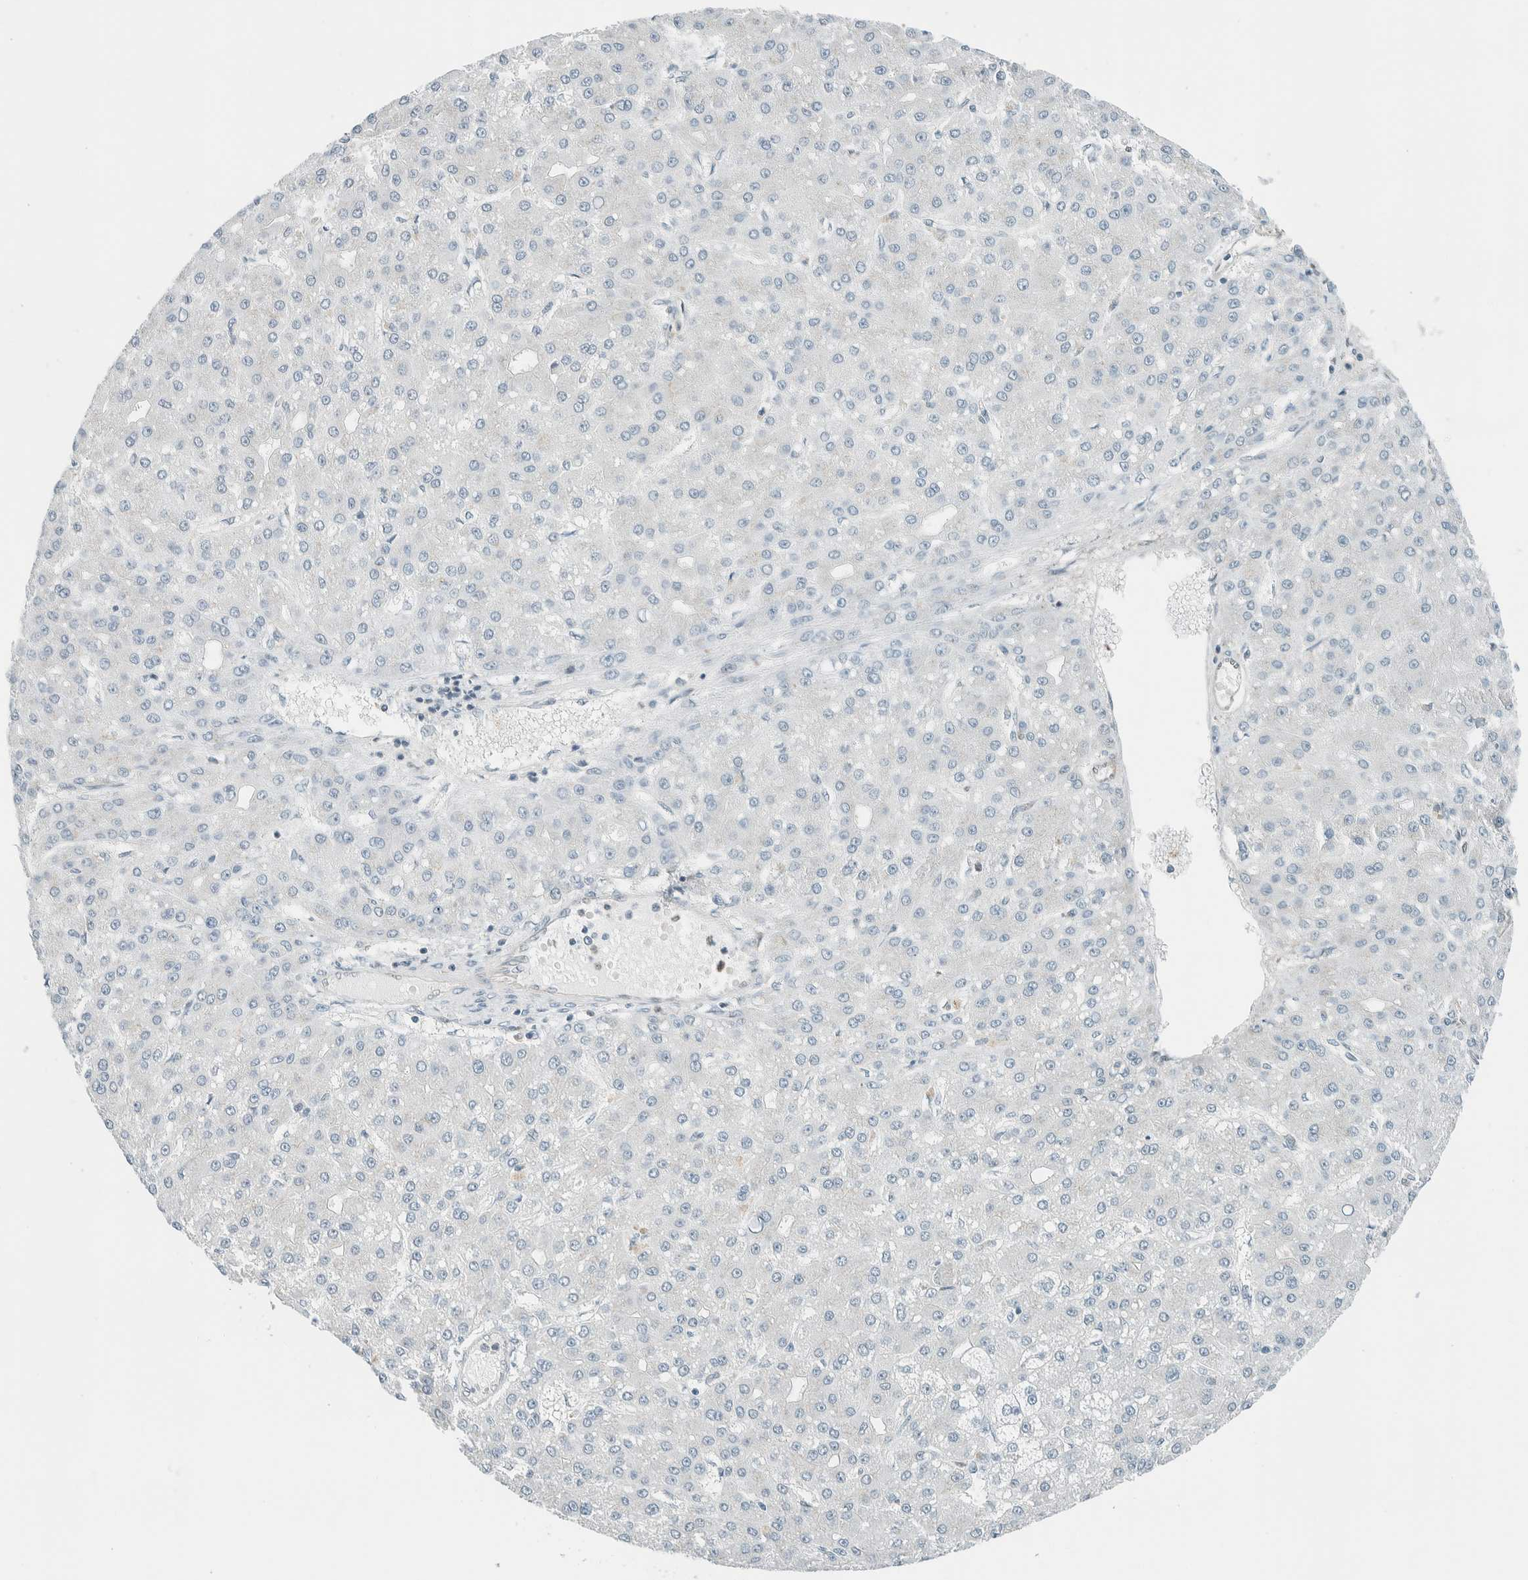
{"staining": {"intensity": "negative", "quantity": "none", "location": "none"}, "tissue": "liver cancer", "cell_type": "Tumor cells", "image_type": "cancer", "snomed": [{"axis": "morphology", "description": "Carcinoma, Hepatocellular, NOS"}, {"axis": "topography", "description": "Liver"}], "caption": "Tumor cells show no significant protein staining in liver cancer. (Stains: DAB (3,3'-diaminobenzidine) immunohistochemistry (IHC) with hematoxylin counter stain, Microscopy: brightfield microscopy at high magnification).", "gene": "CYSRT1", "patient": {"sex": "male", "age": 67}}